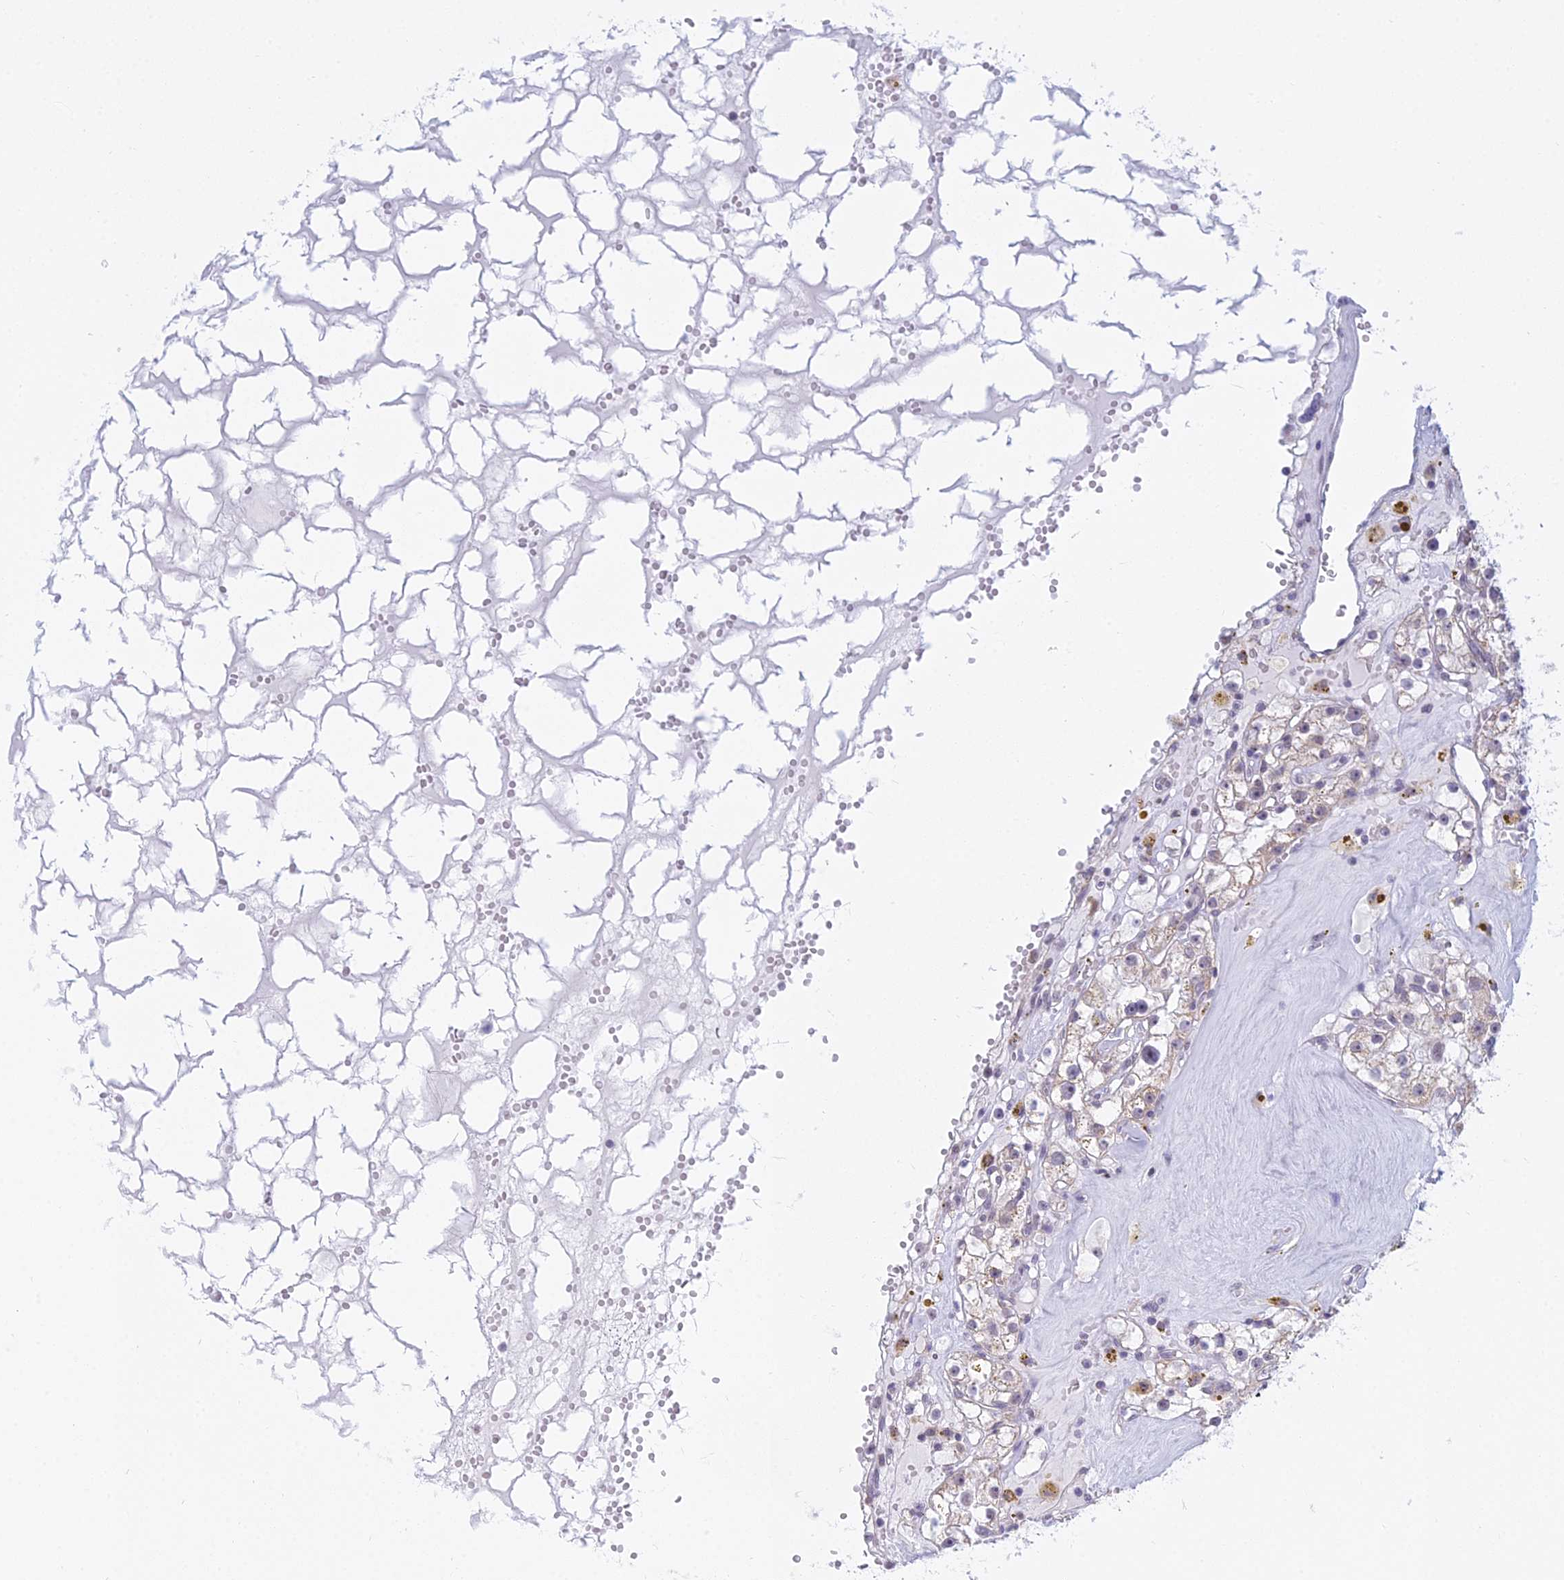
{"staining": {"intensity": "weak", "quantity": "<25%", "location": "cytoplasmic/membranous"}, "tissue": "renal cancer", "cell_type": "Tumor cells", "image_type": "cancer", "snomed": [{"axis": "morphology", "description": "Adenocarcinoma, NOS"}, {"axis": "topography", "description": "Kidney"}], "caption": "DAB (3,3'-diaminobenzidine) immunohistochemical staining of renal adenocarcinoma demonstrates no significant expression in tumor cells. (Brightfield microscopy of DAB (3,3'-diaminobenzidine) immunohistochemistry (IHC) at high magnification).", "gene": "KLF14", "patient": {"sex": "male", "age": 56}}